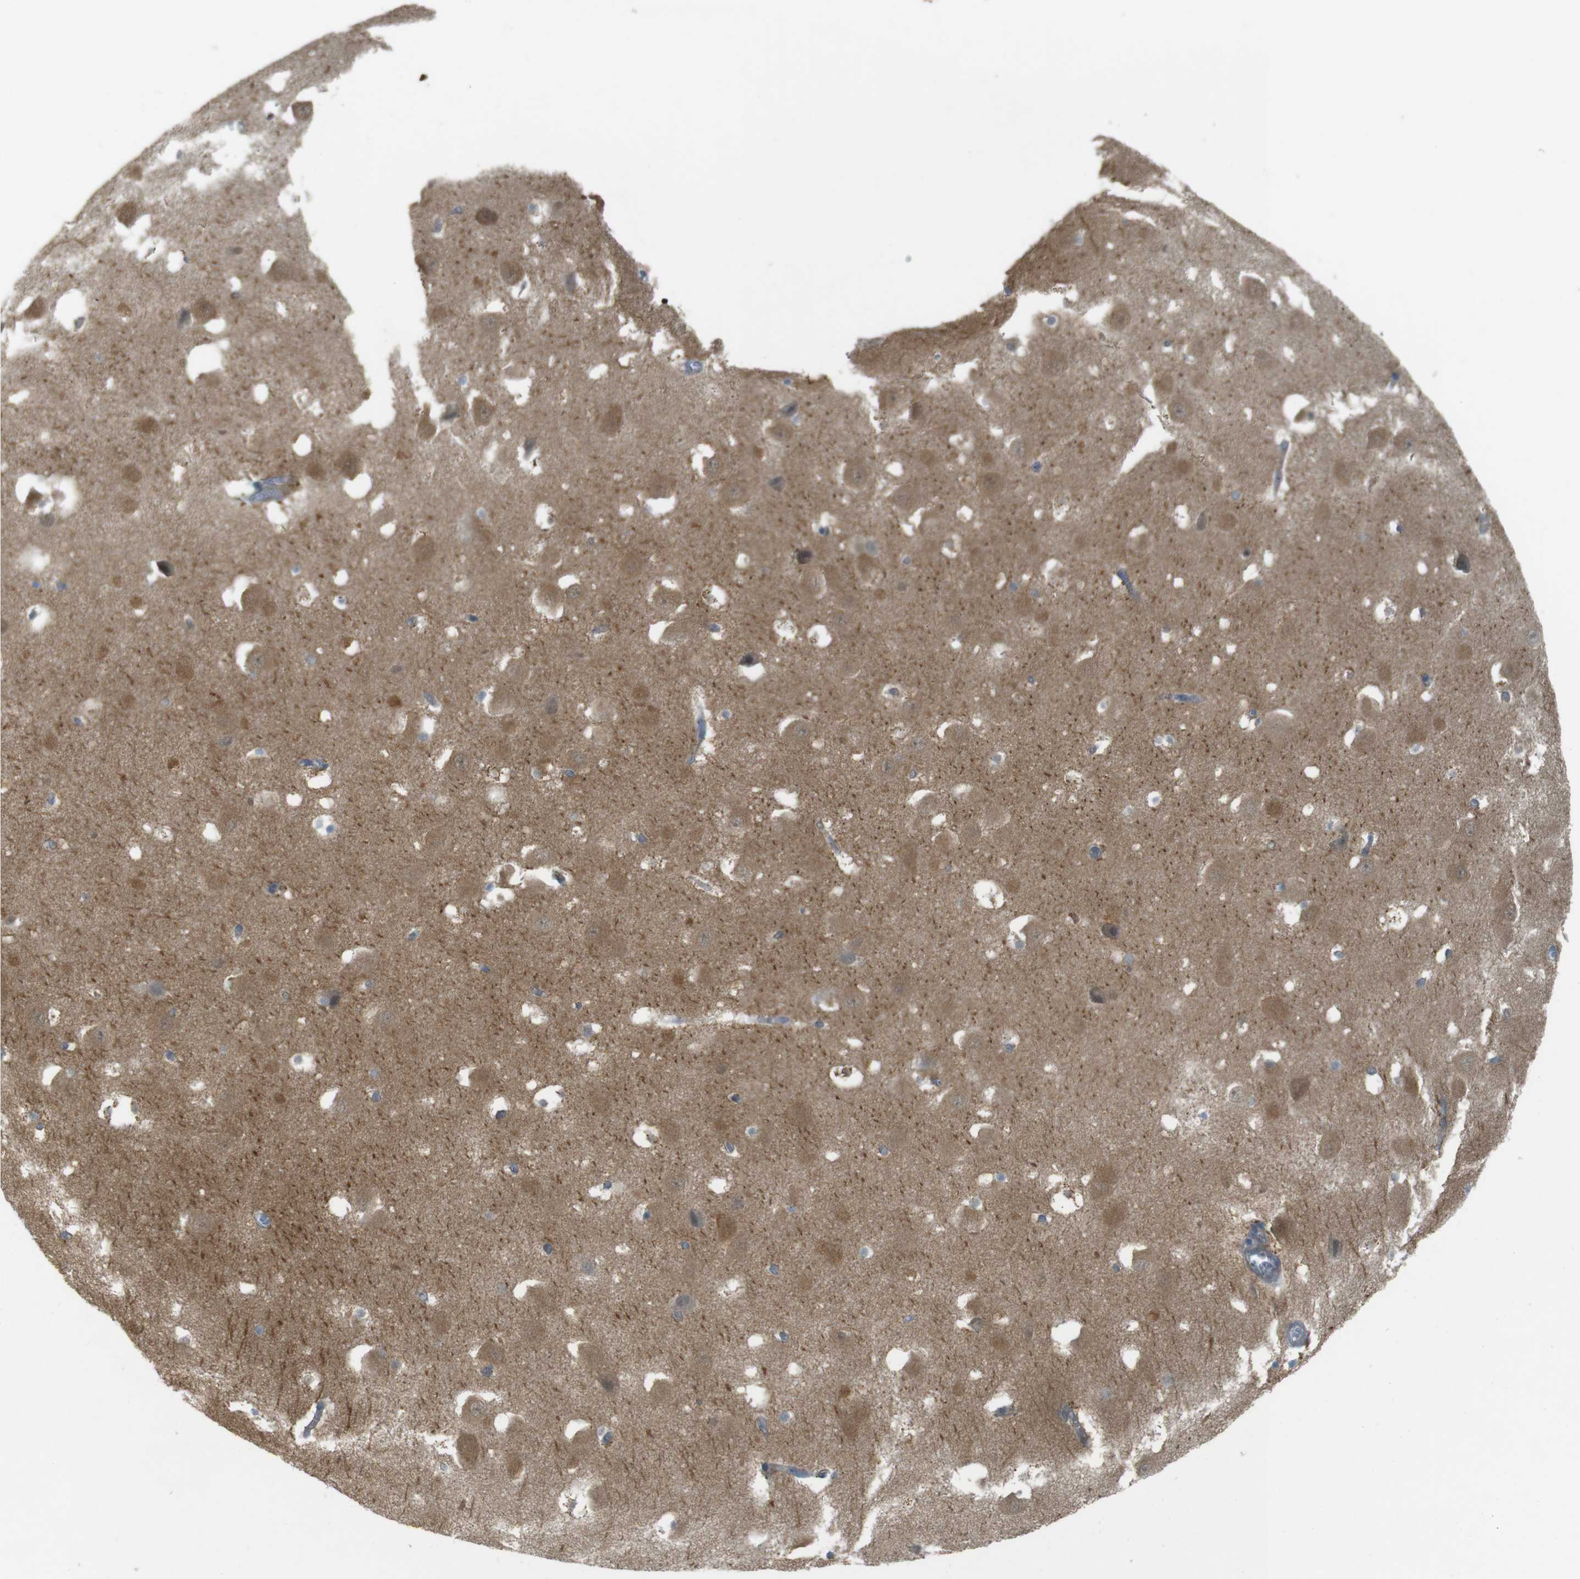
{"staining": {"intensity": "moderate", "quantity": "25%-75%", "location": "cytoplasmic/membranous"}, "tissue": "hippocampus", "cell_type": "Glial cells", "image_type": "normal", "snomed": [{"axis": "morphology", "description": "Normal tissue, NOS"}, {"axis": "topography", "description": "Hippocampus"}], "caption": "Normal hippocampus was stained to show a protein in brown. There is medium levels of moderate cytoplasmic/membranous staining in about 25%-75% of glial cells. The staining was performed using DAB (3,3'-diaminobenzidine) to visualize the protein expression in brown, while the nuclei were stained in blue with hematoxylin (Magnification: 20x).", "gene": "ZDHHC20", "patient": {"sex": "male", "age": 45}}